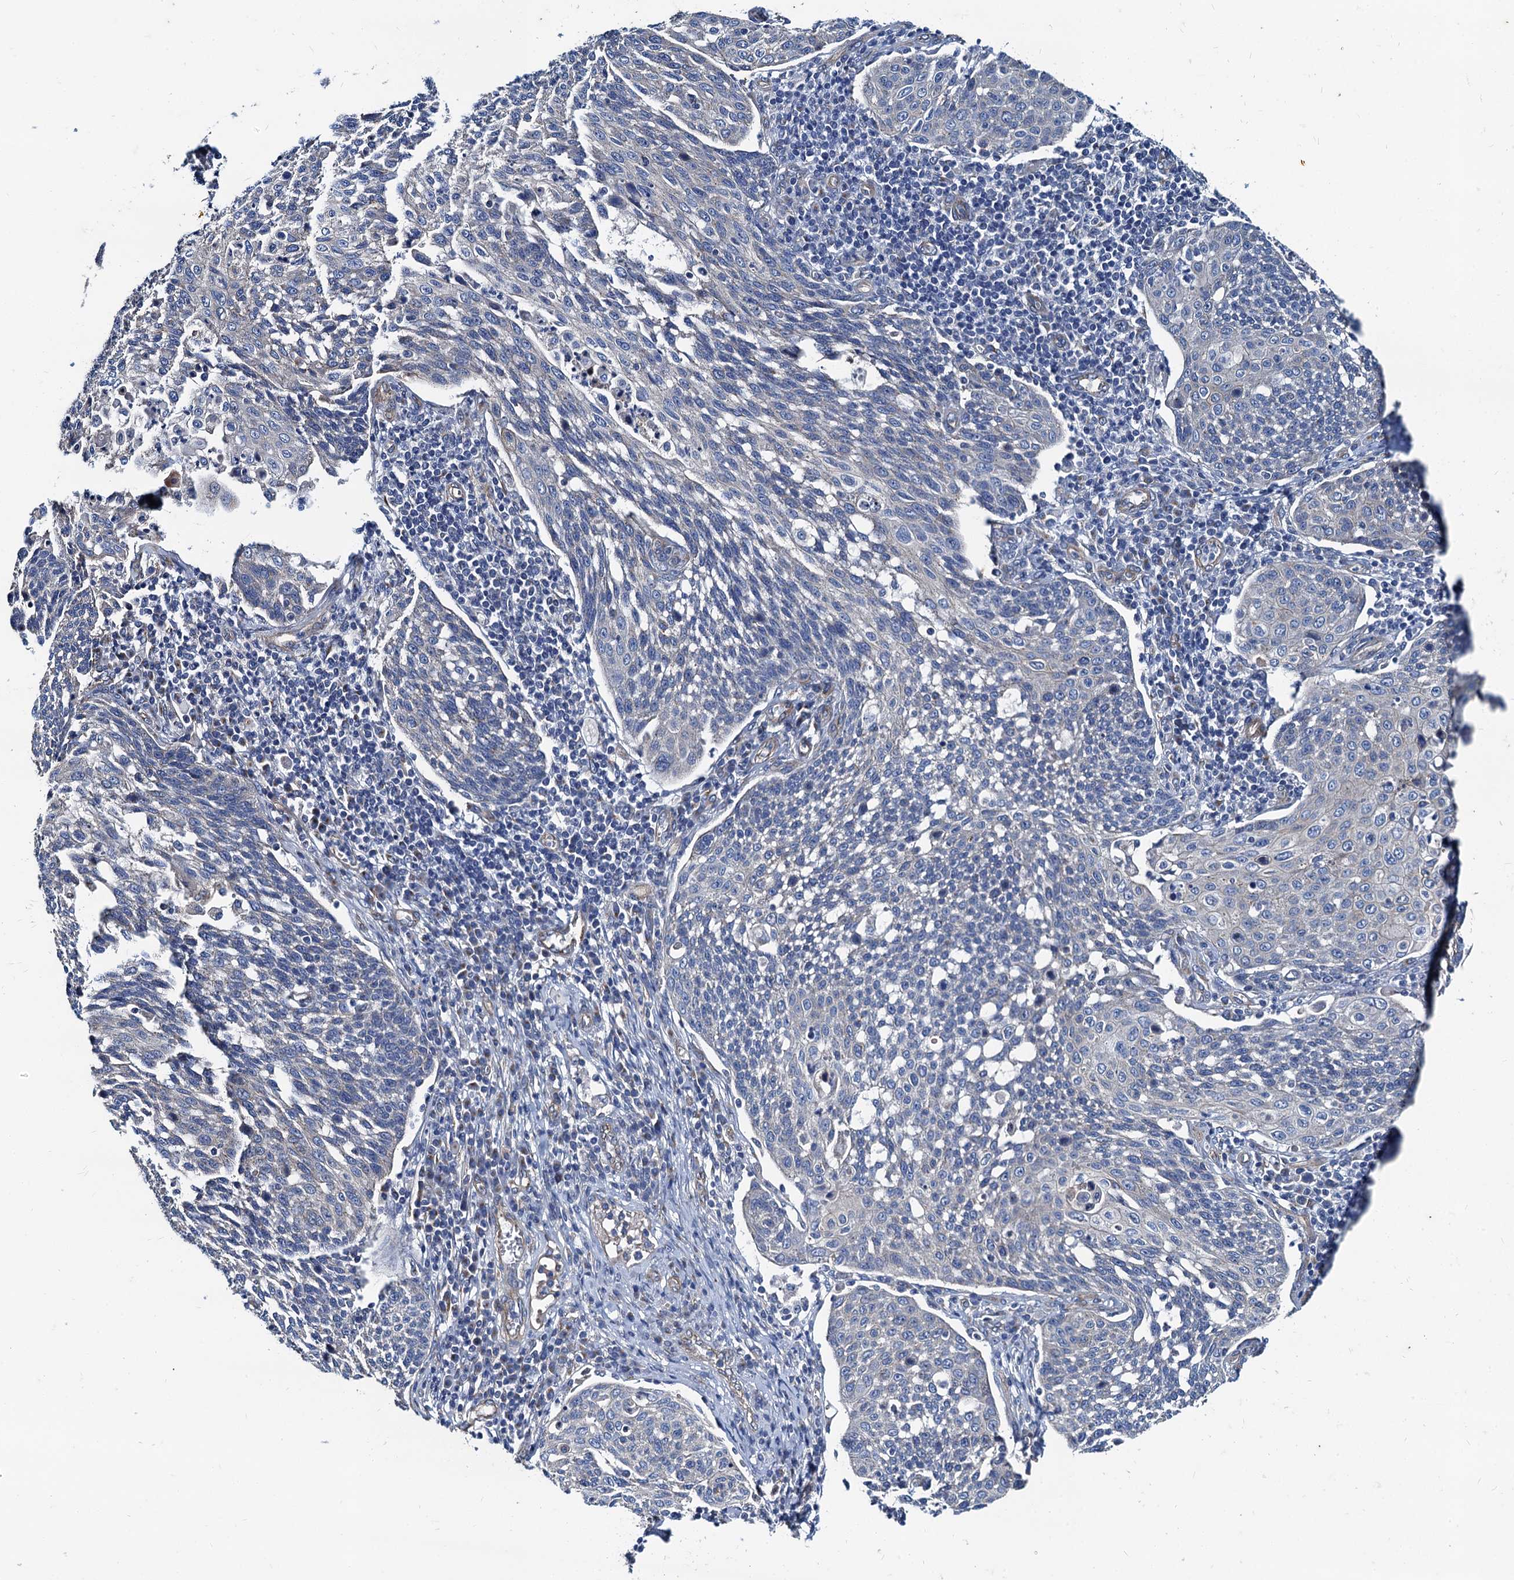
{"staining": {"intensity": "negative", "quantity": "none", "location": "none"}, "tissue": "cervical cancer", "cell_type": "Tumor cells", "image_type": "cancer", "snomed": [{"axis": "morphology", "description": "Squamous cell carcinoma, NOS"}, {"axis": "topography", "description": "Cervix"}], "caption": "Tumor cells are negative for protein expression in human cervical cancer (squamous cell carcinoma).", "gene": "NGRN", "patient": {"sex": "female", "age": 34}}